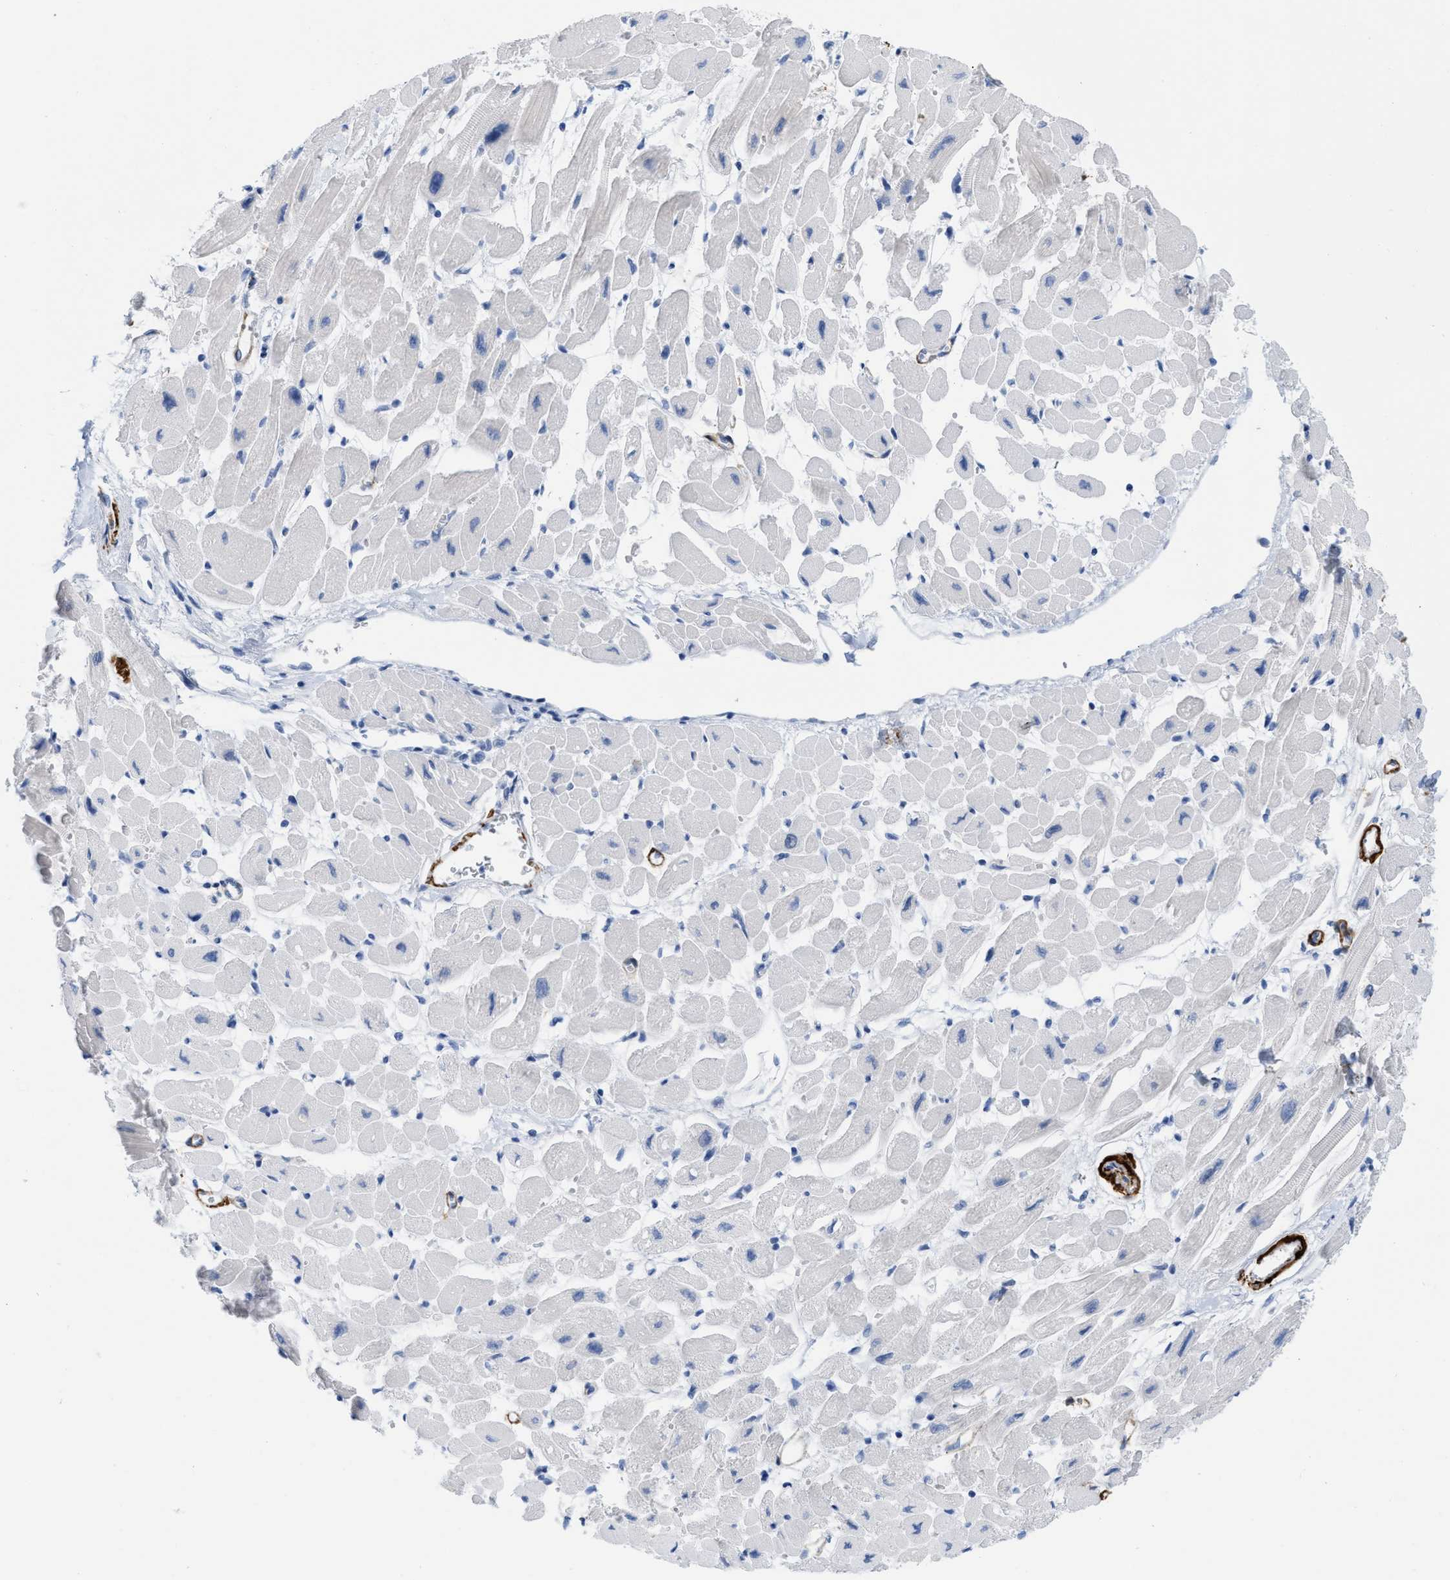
{"staining": {"intensity": "negative", "quantity": "none", "location": "none"}, "tissue": "heart muscle", "cell_type": "Cardiomyocytes", "image_type": "normal", "snomed": [{"axis": "morphology", "description": "Normal tissue, NOS"}, {"axis": "topography", "description": "Heart"}], "caption": "An immunohistochemistry histopathology image of normal heart muscle is shown. There is no staining in cardiomyocytes of heart muscle. Nuclei are stained in blue.", "gene": "TAGLN", "patient": {"sex": "female", "age": 54}}